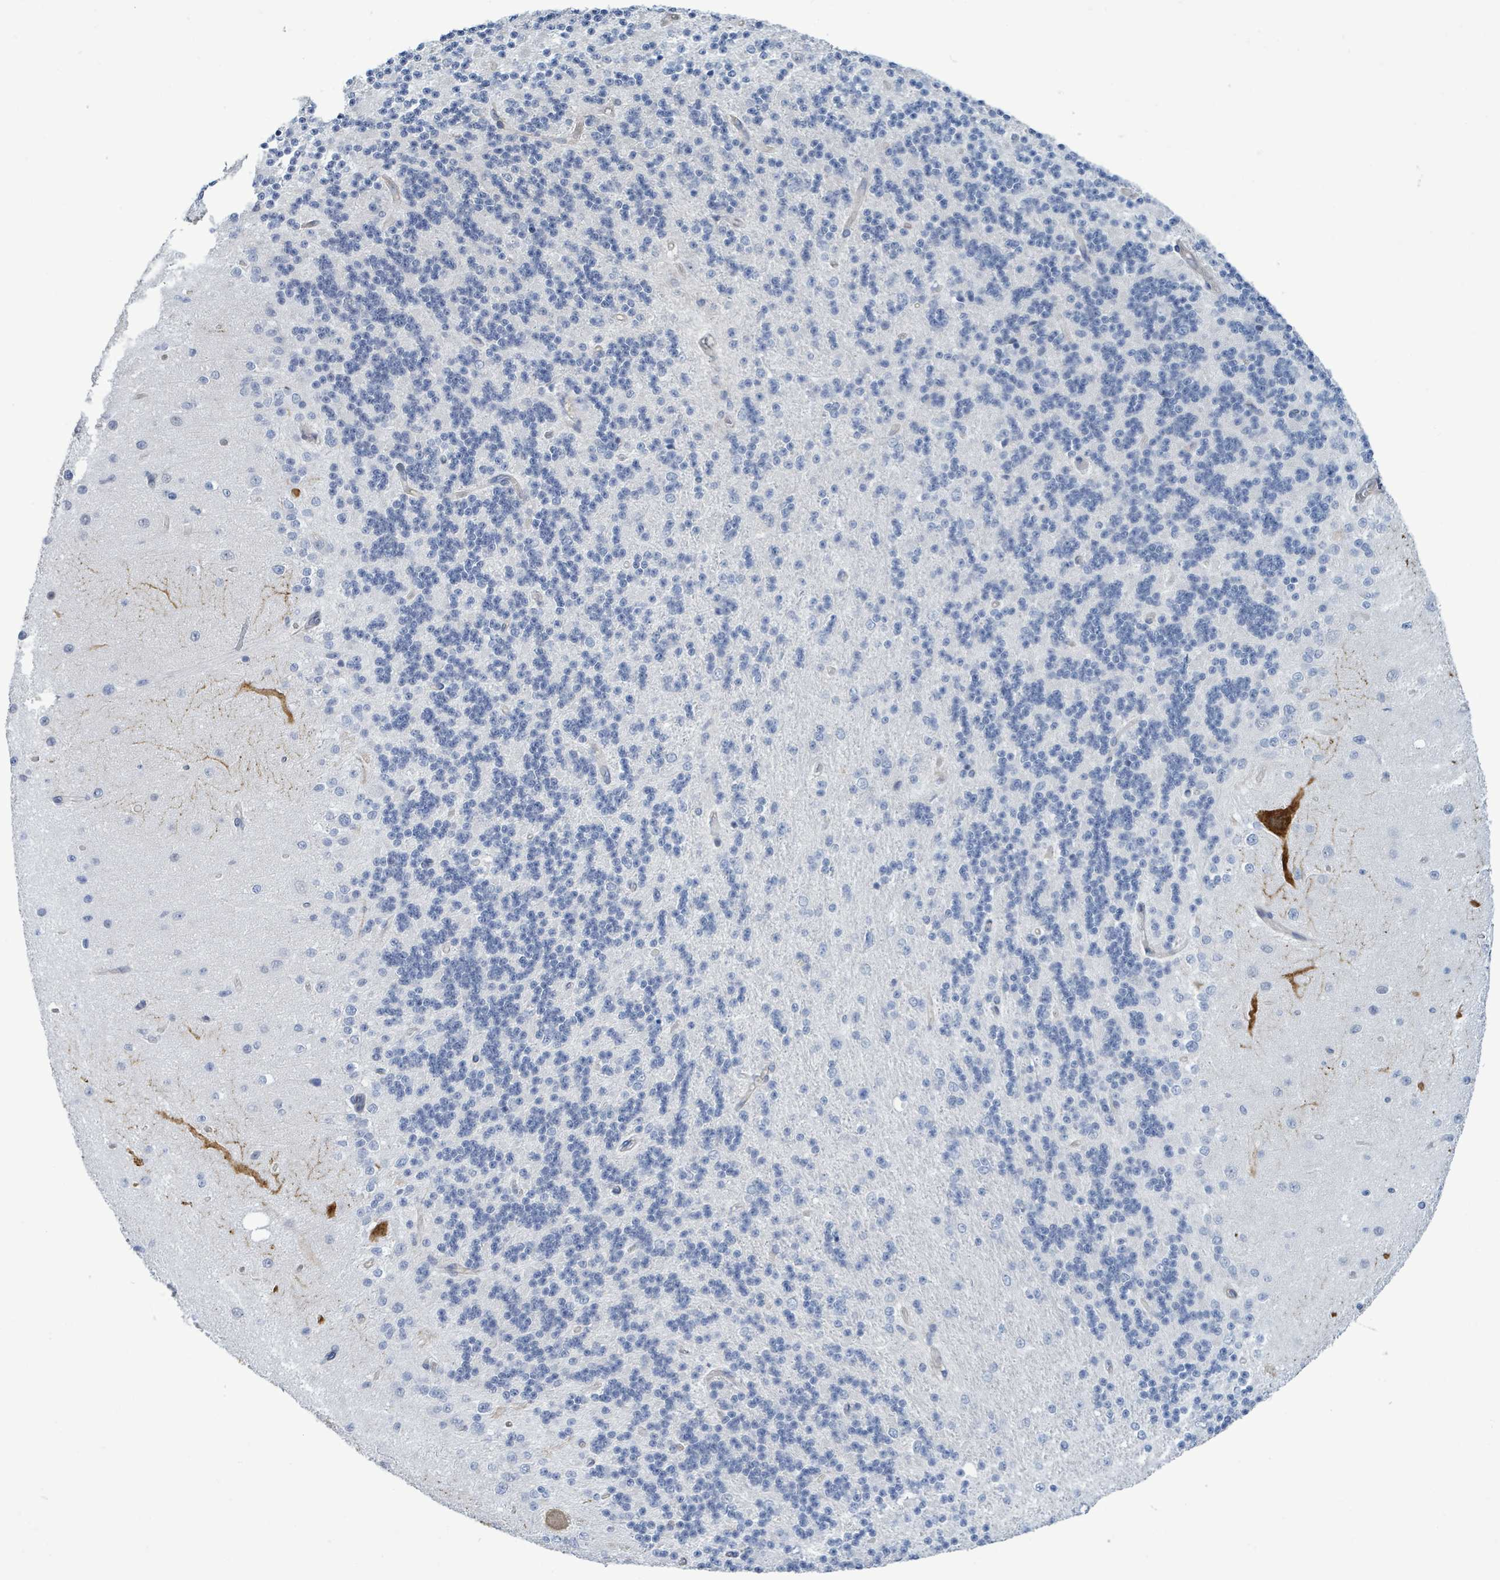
{"staining": {"intensity": "negative", "quantity": "none", "location": "none"}, "tissue": "cerebellum", "cell_type": "Cells in granular layer", "image_type": "normal", "snomed": [{"axis": "morphology", "description": "Normal tissue, NOS"}, {"axis": "topography", "description": "Cerebellum"}], "caption": "This is an immunohistochemistry (IHC) histopathology image of normal cerebellum. There is no staining in cells in granular layer.", "gene": "DMRTC1B", "patient": {"sex": "female", "age": 29}}